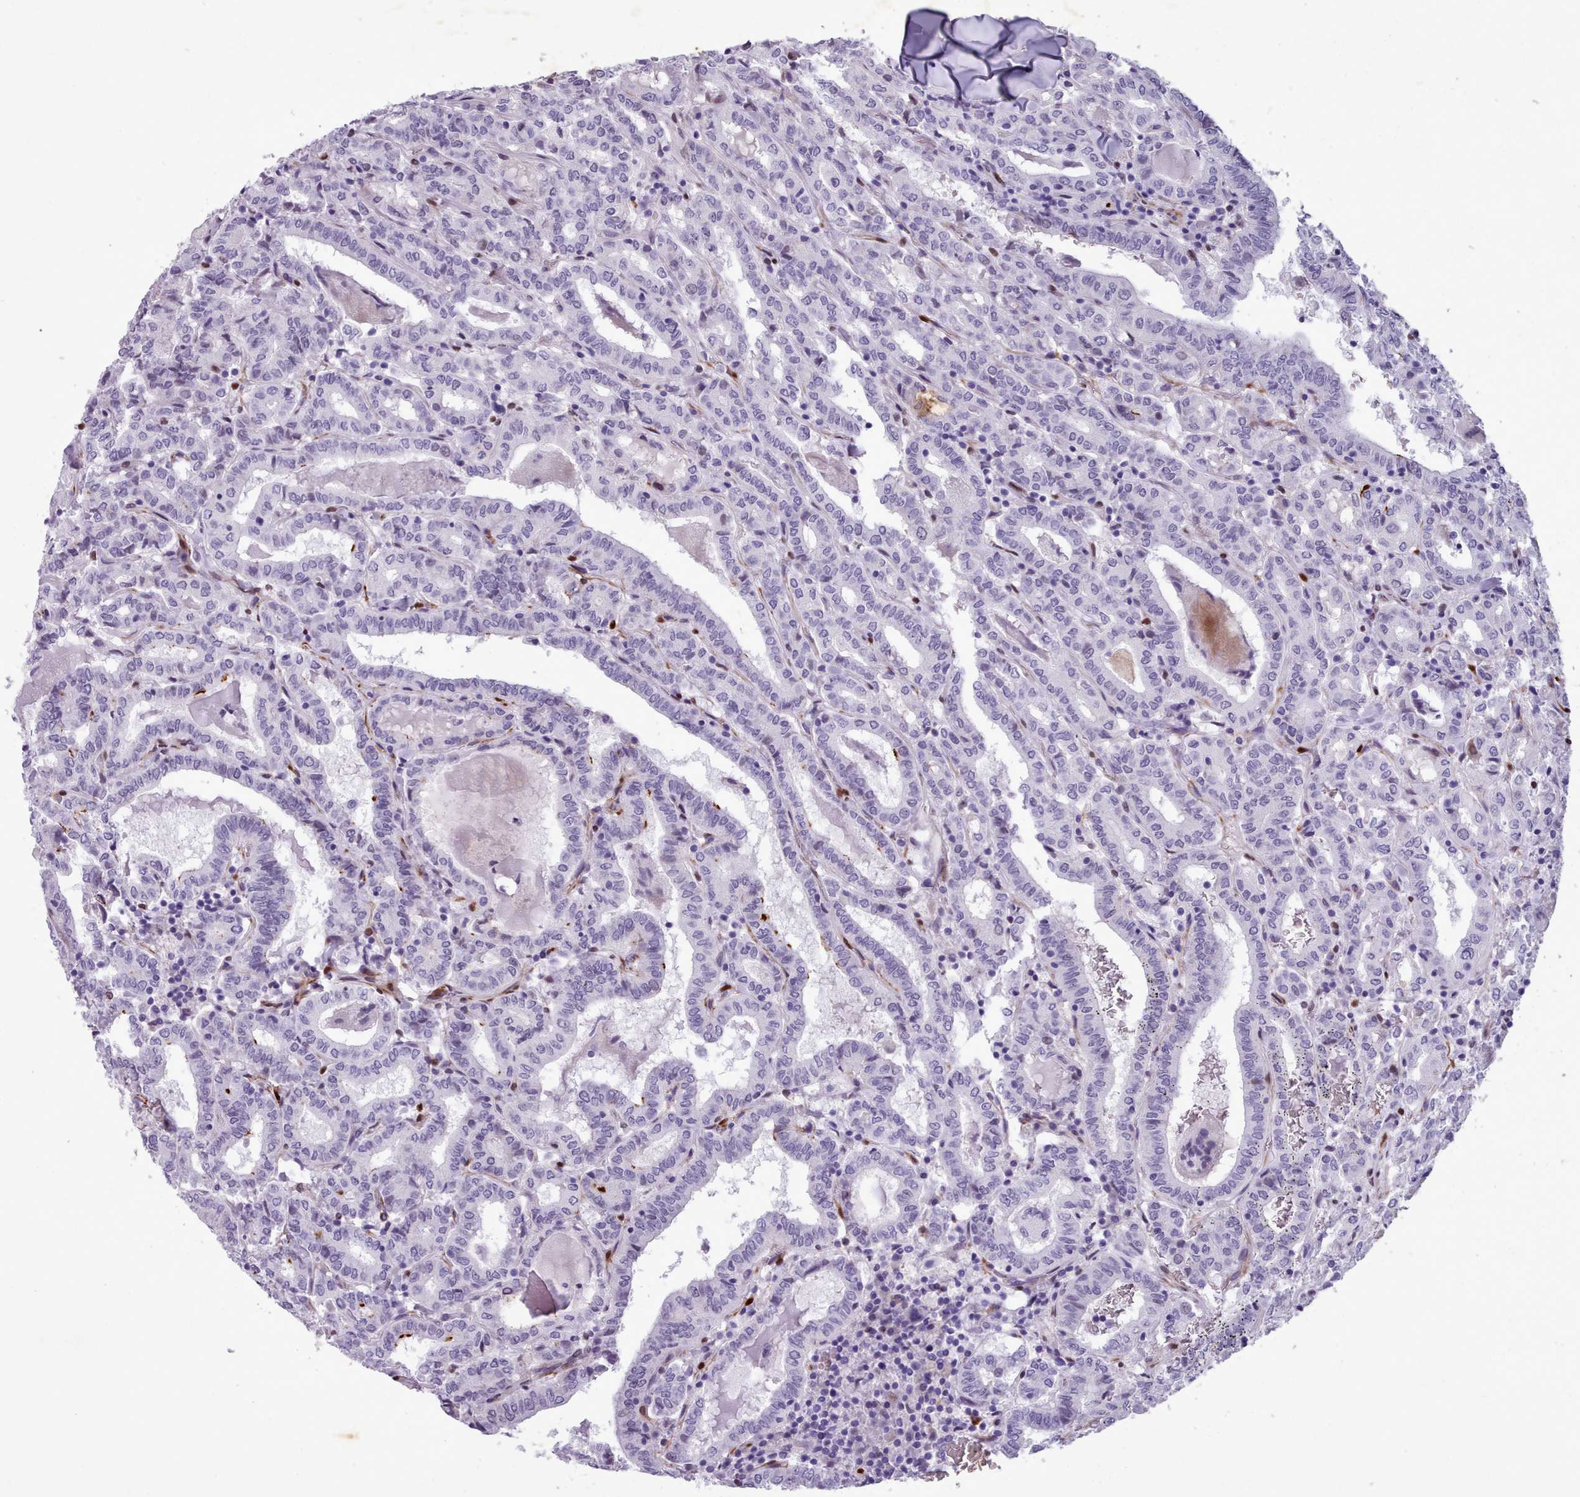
{"staining": {"intensity": "negative", "quantity": "none", "location": "none"}, "tissue": "thyroid cancer", "cell_type": "Tumor cells", "image_type": "cancer", "snomed": [{"axis": "morphology", "description": "Papillary adenocarcinoma, NOS"}, {"axis": "topography", "description": "Thyroid gland"}], "caption": "A micrograph of papillary adenocarcinoma (thyroid) stained for a protein shows no brown staining in tumor cells.", "gene": "KCNT2", "patient": {"sex": "female", "age": 72}}